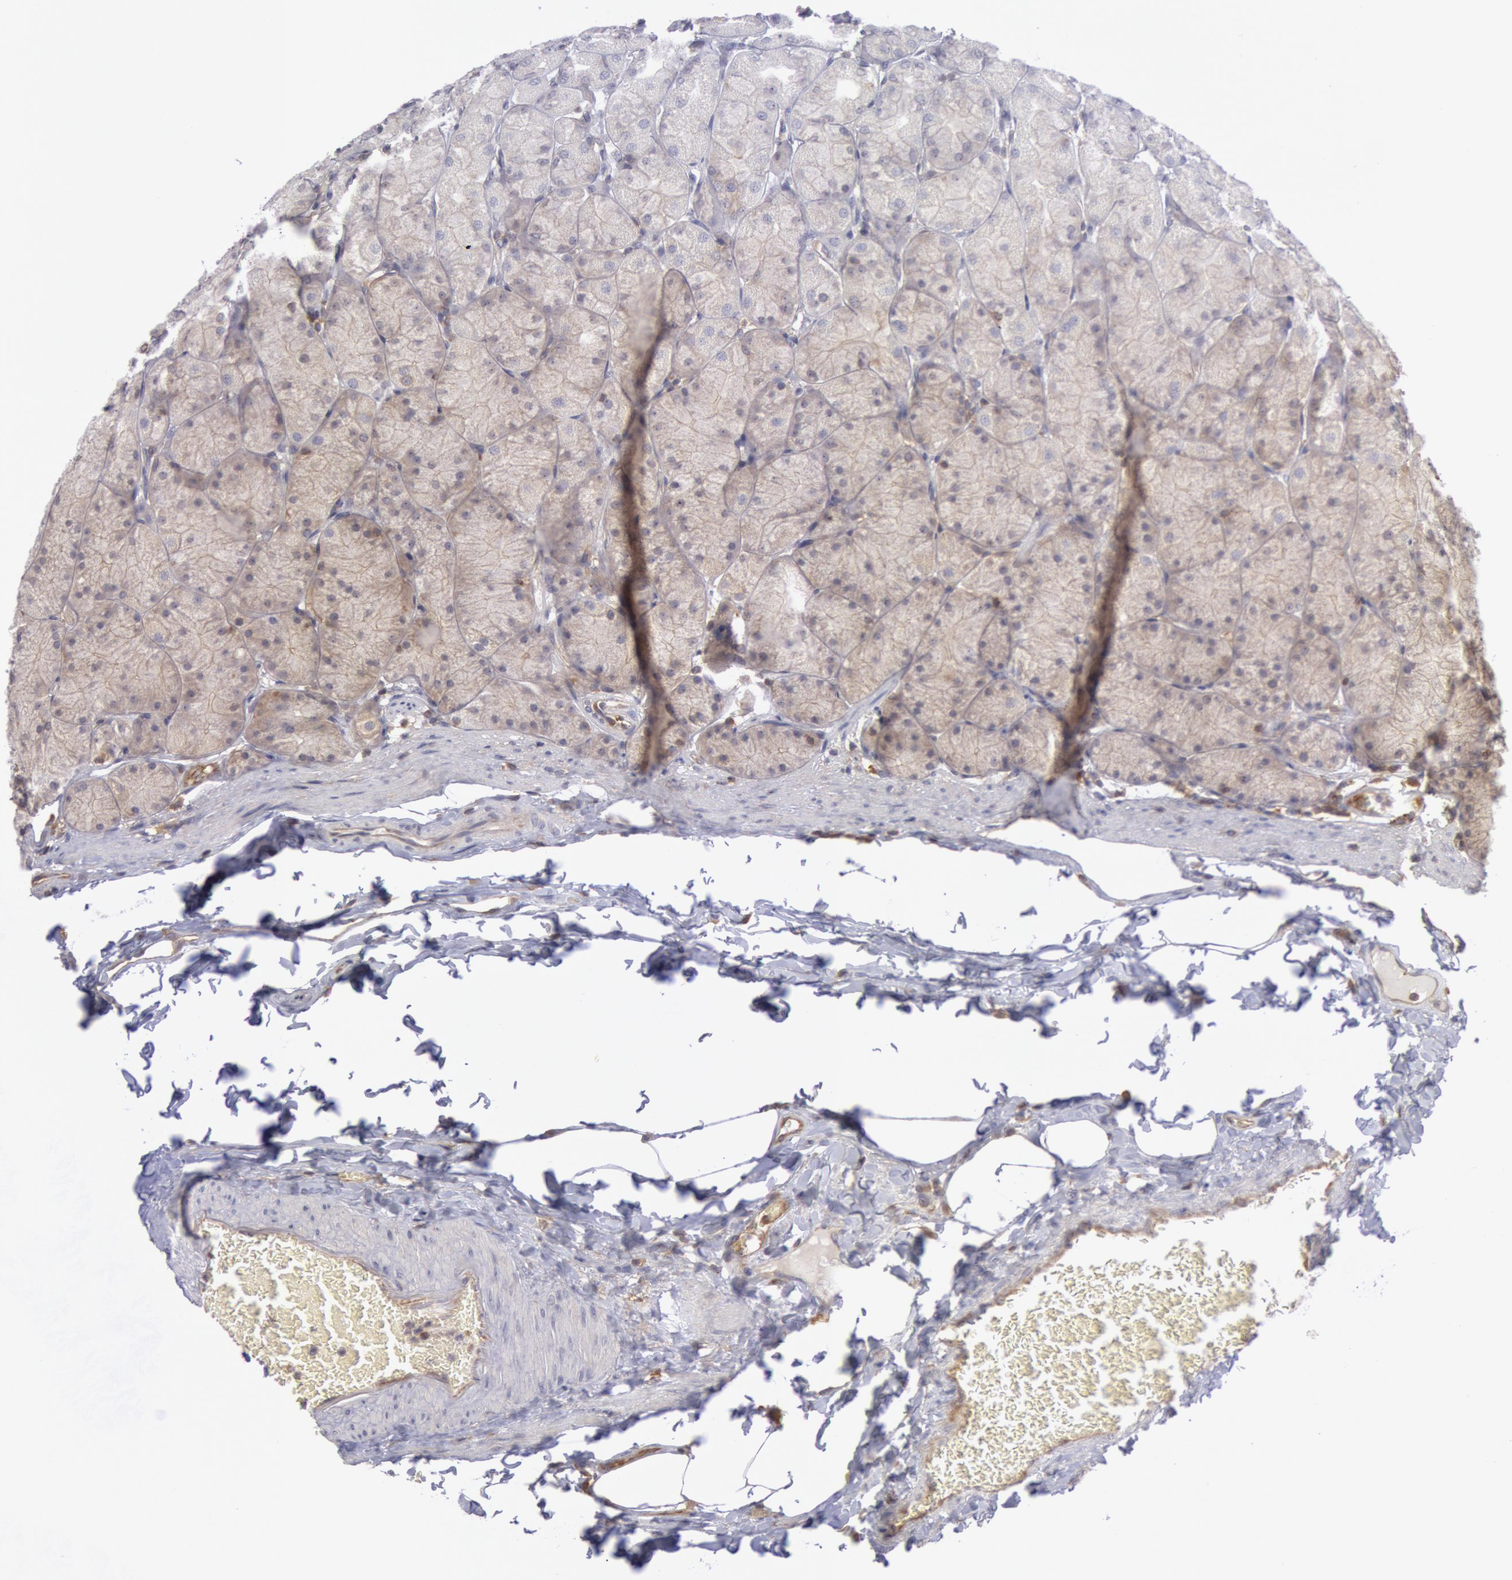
{"staining": {"intensity": "weak", "quantity": "25%-75%", "location": "cytoplasmic/membranous"}, "tissue": "stomach", "cell_type": "Glandular cells", "image_type": "normal", "snomed": [{"axis": "morphology", "description": "Normal tissue, NOS"}, {"axis": "topography", "description": "Stomach, upper"}], "caption": "Weak cytoplasmic/membranous expression is identified in about 25%-75% of glandular cells in unremarkable stomach.", "gene": "IKBKB", "patient": {"sex": "female", "age": 56}}